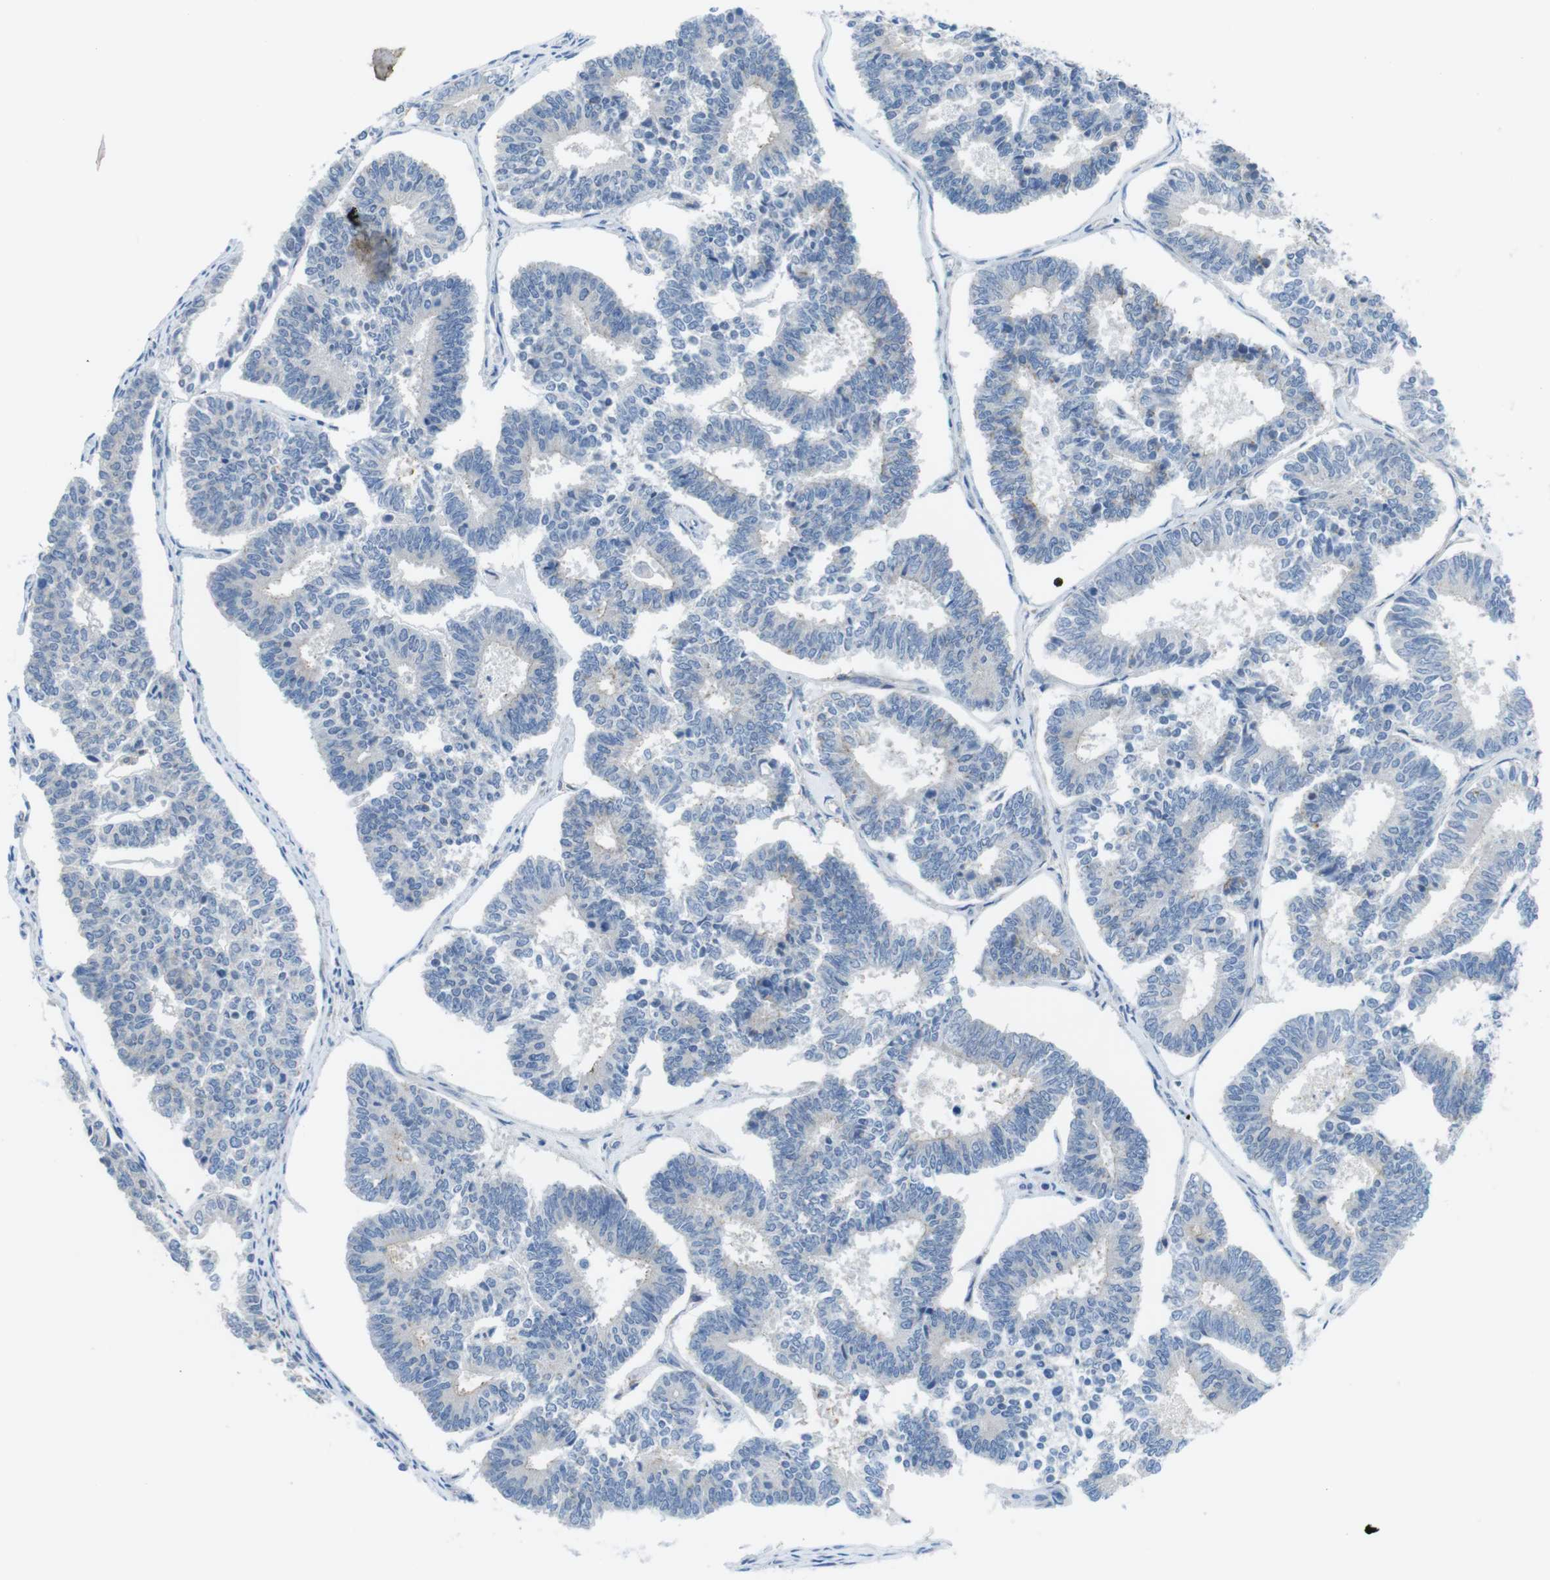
{"staining": {"intensity": "negative", "quantity": "none", "location": "none"}, "tissue": "endometrial cancer", "cell_type": "Tumor cells", "image_type": "cancer", "snomed": [{"axis": "morphology", "description": "Adenocarcinoma, NOS"}, {"axis": "topography", "description": "Endometrium"}], "caption": "IHC image of neoplastic tissue: endometrial cancer stained with DAB (3,3'-diaminobenzidine) demonstrates no significant protein positivity in tumor cells.", "gene": "CDH8", "patient": {"sex": "female", "age": 70}}